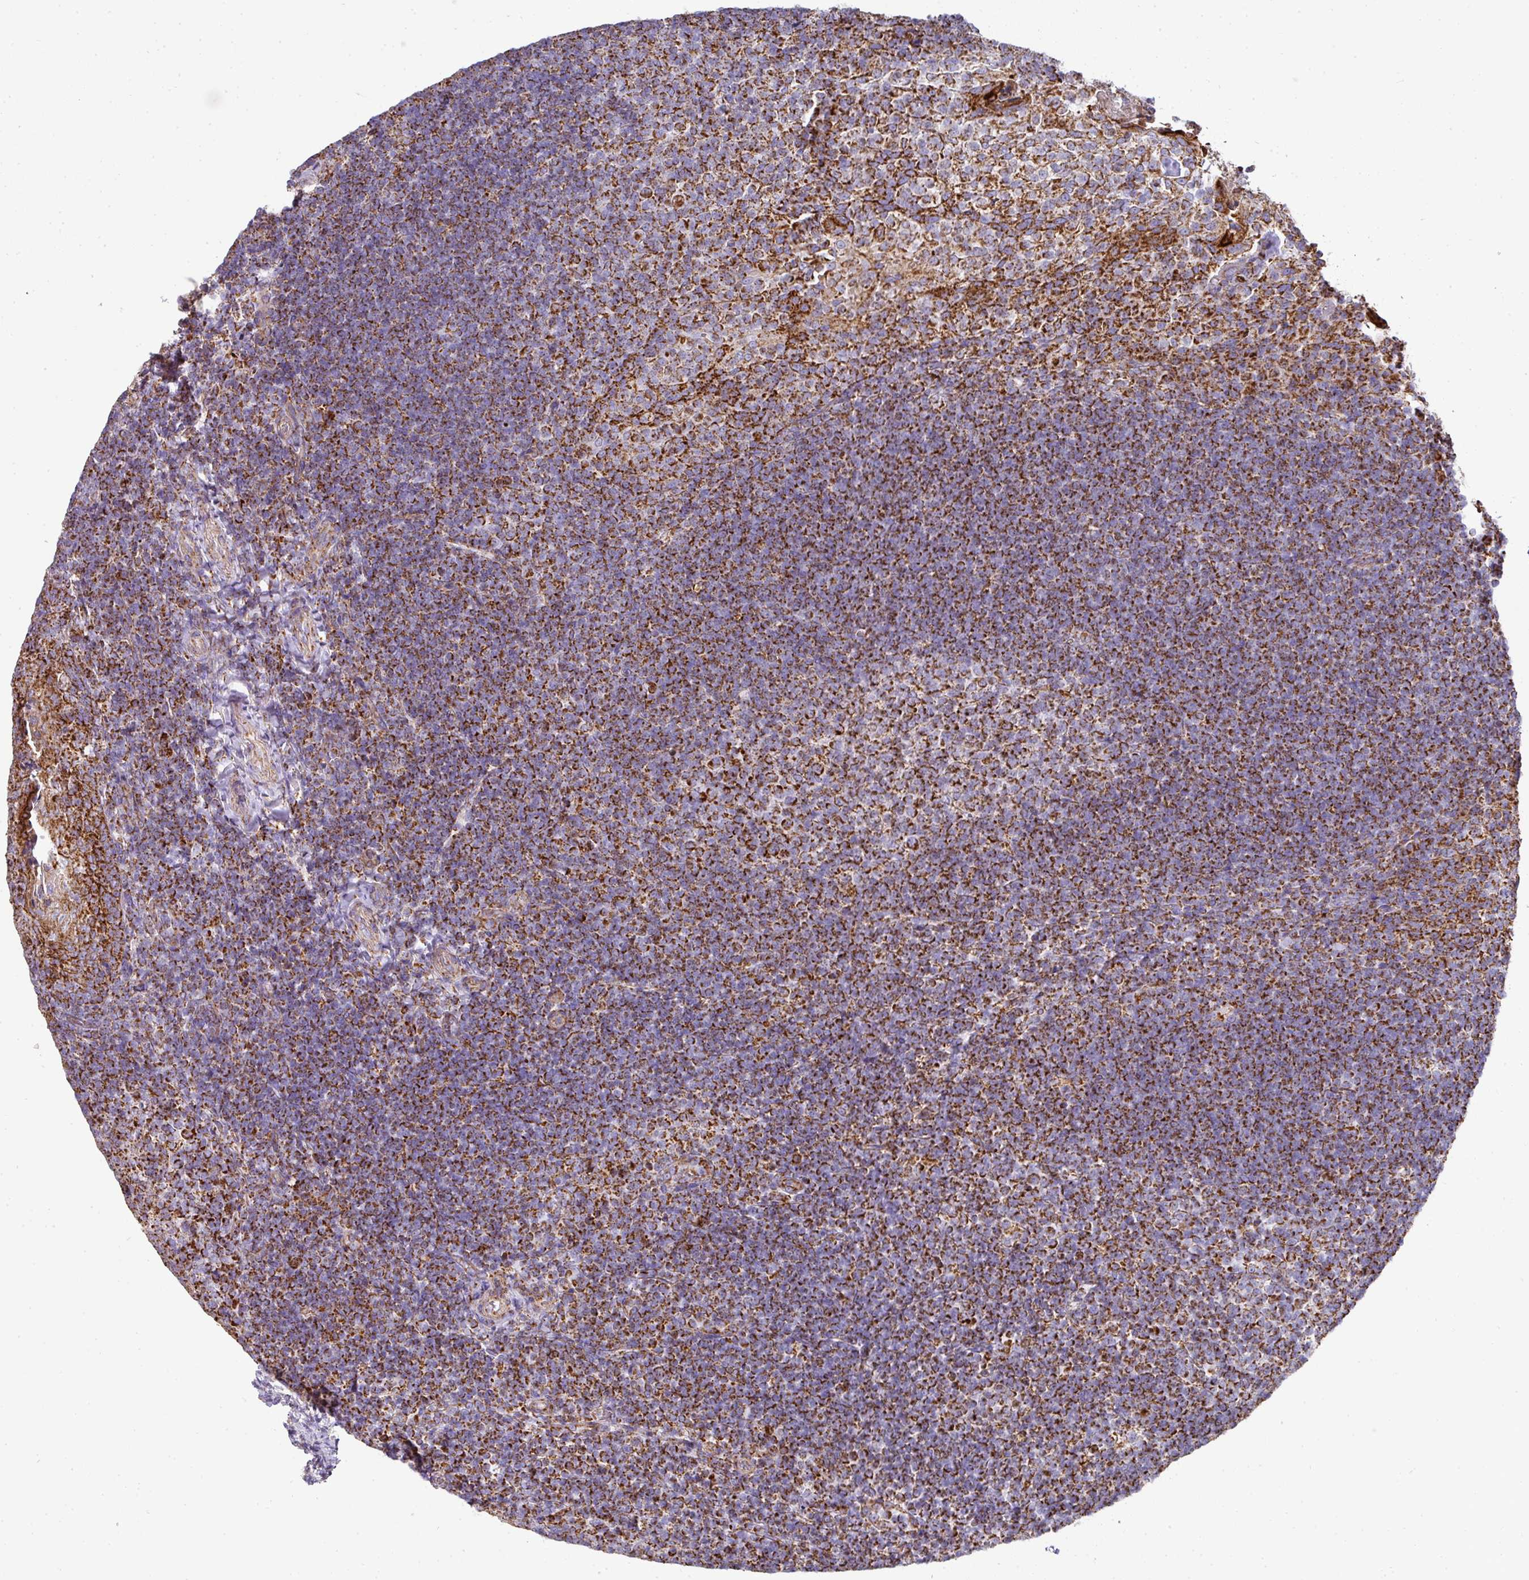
{"staining": {"intensity": "strong", "quantity": ">75%", "location": "cytoplasmic/membranous"}, "tissue": "tonsil", "cell_type": "Germinal center cells", "image_type": "normal", "snomed": [{"axis": "morphology", "description": "Normal tissue, NOS"}, {"axis": "topography", "description": "Tonsil"}], "caption": "Germinal center cells display high levels of strong cytoplasmic/membranous positivity in about >75% of cells in unremarkable tonsil.", "gene": "UQCRFS1", "patient": {"sex": "female", "age": 10}}